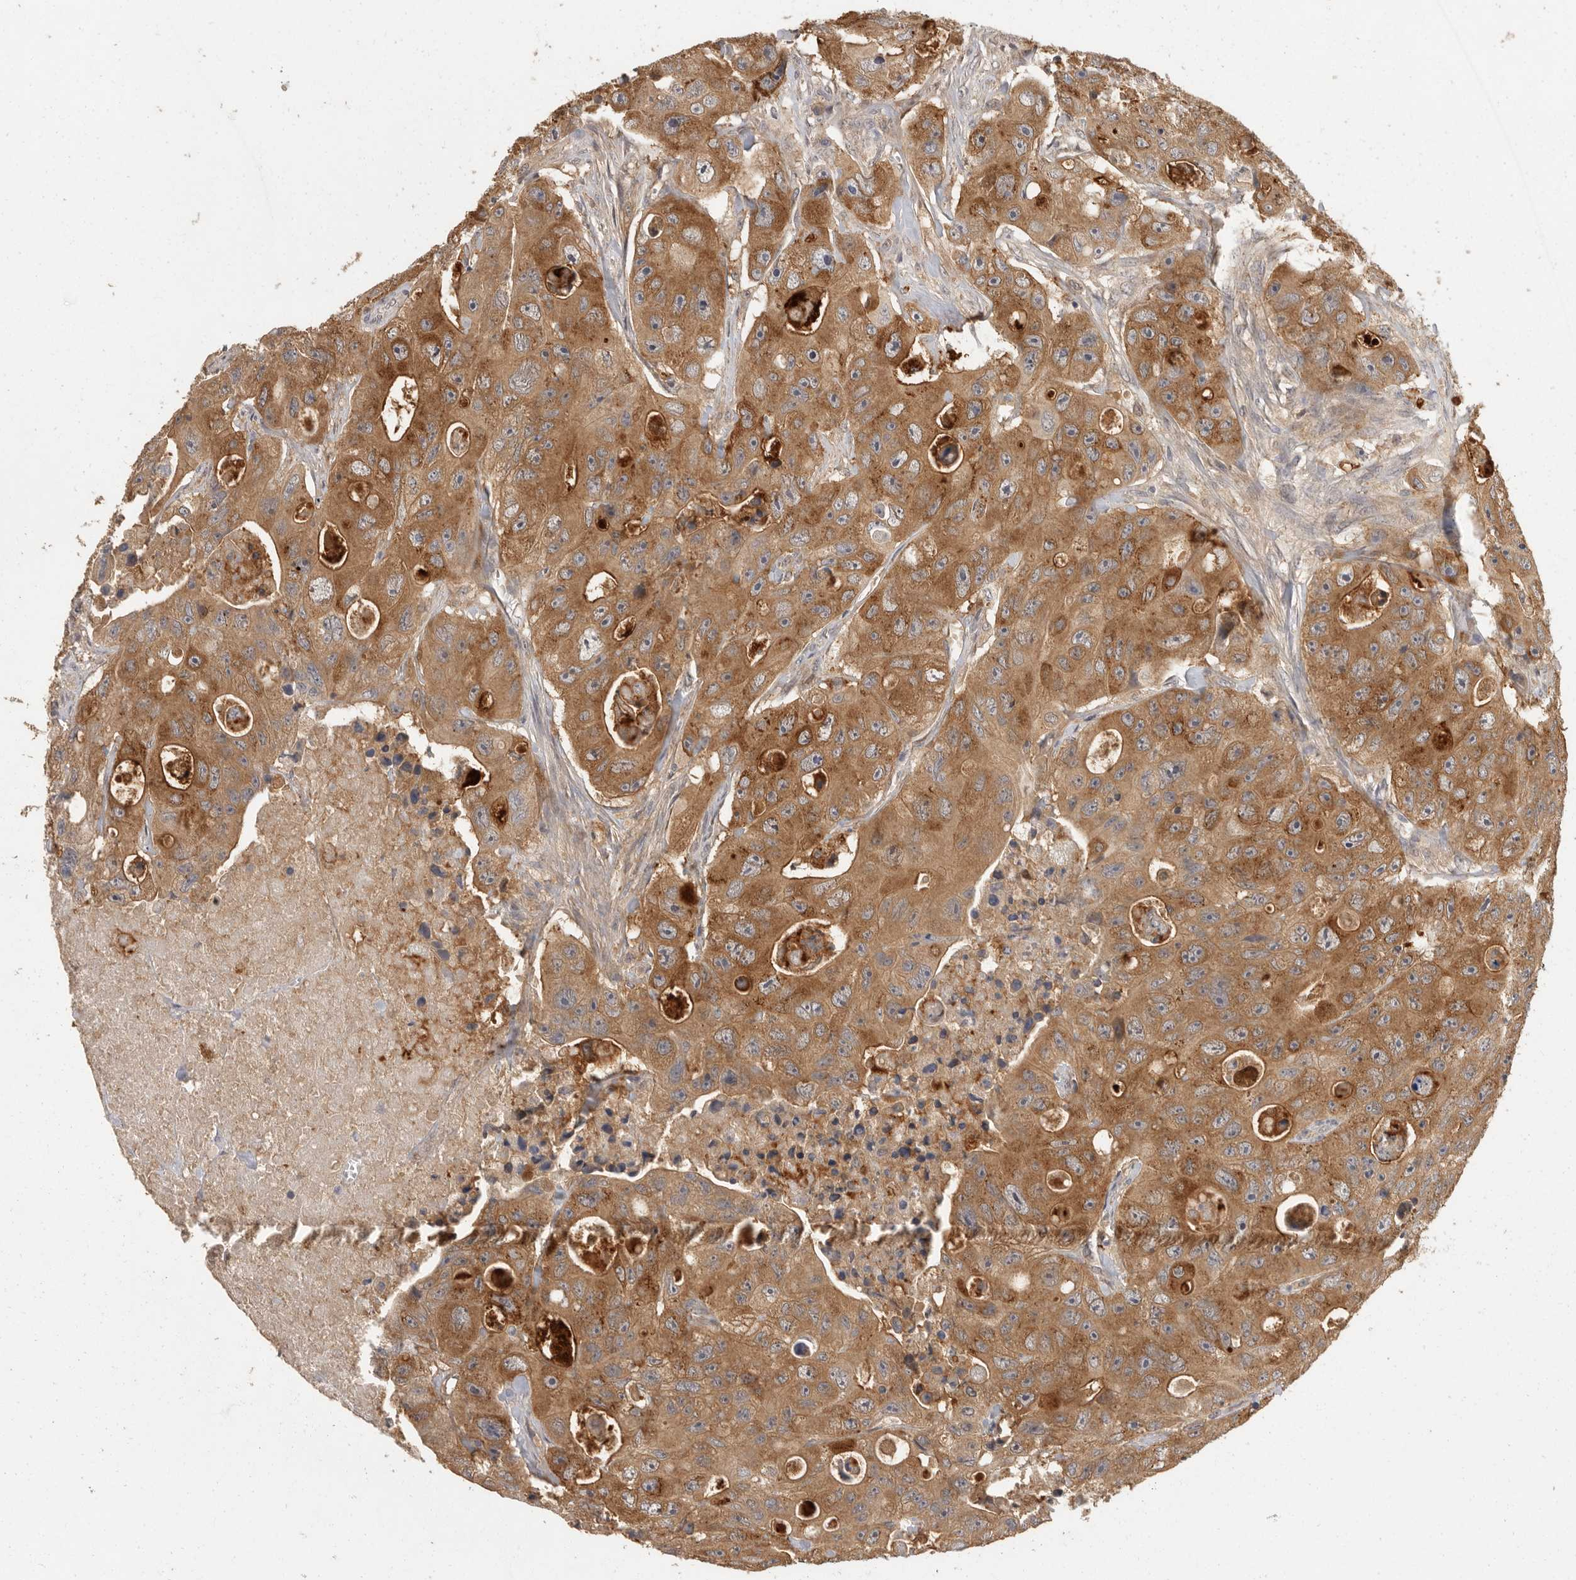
{"staining": {"intensity": "moderate", "quantity": ">75%", "location": "cytoplasmic/membranous"}, "tissue": "colorectal cancer", "cell_type": "Tumor cells", "image_type": "cancer", "snomed": [{"axis": "morphology", "description": "Adenocarcinoma, NOS"}, {"axis": "topography", "description": "Colon"}], "caption": "Immunohistochemical staining of colorectal adenocarcinoma reveals medium levels of moderate cytoplasmic/membranous protein expression in approximately >75% of tumor cells.", "gene": "BAIAP2", "patient": {"sex": "female", "age": 46}}